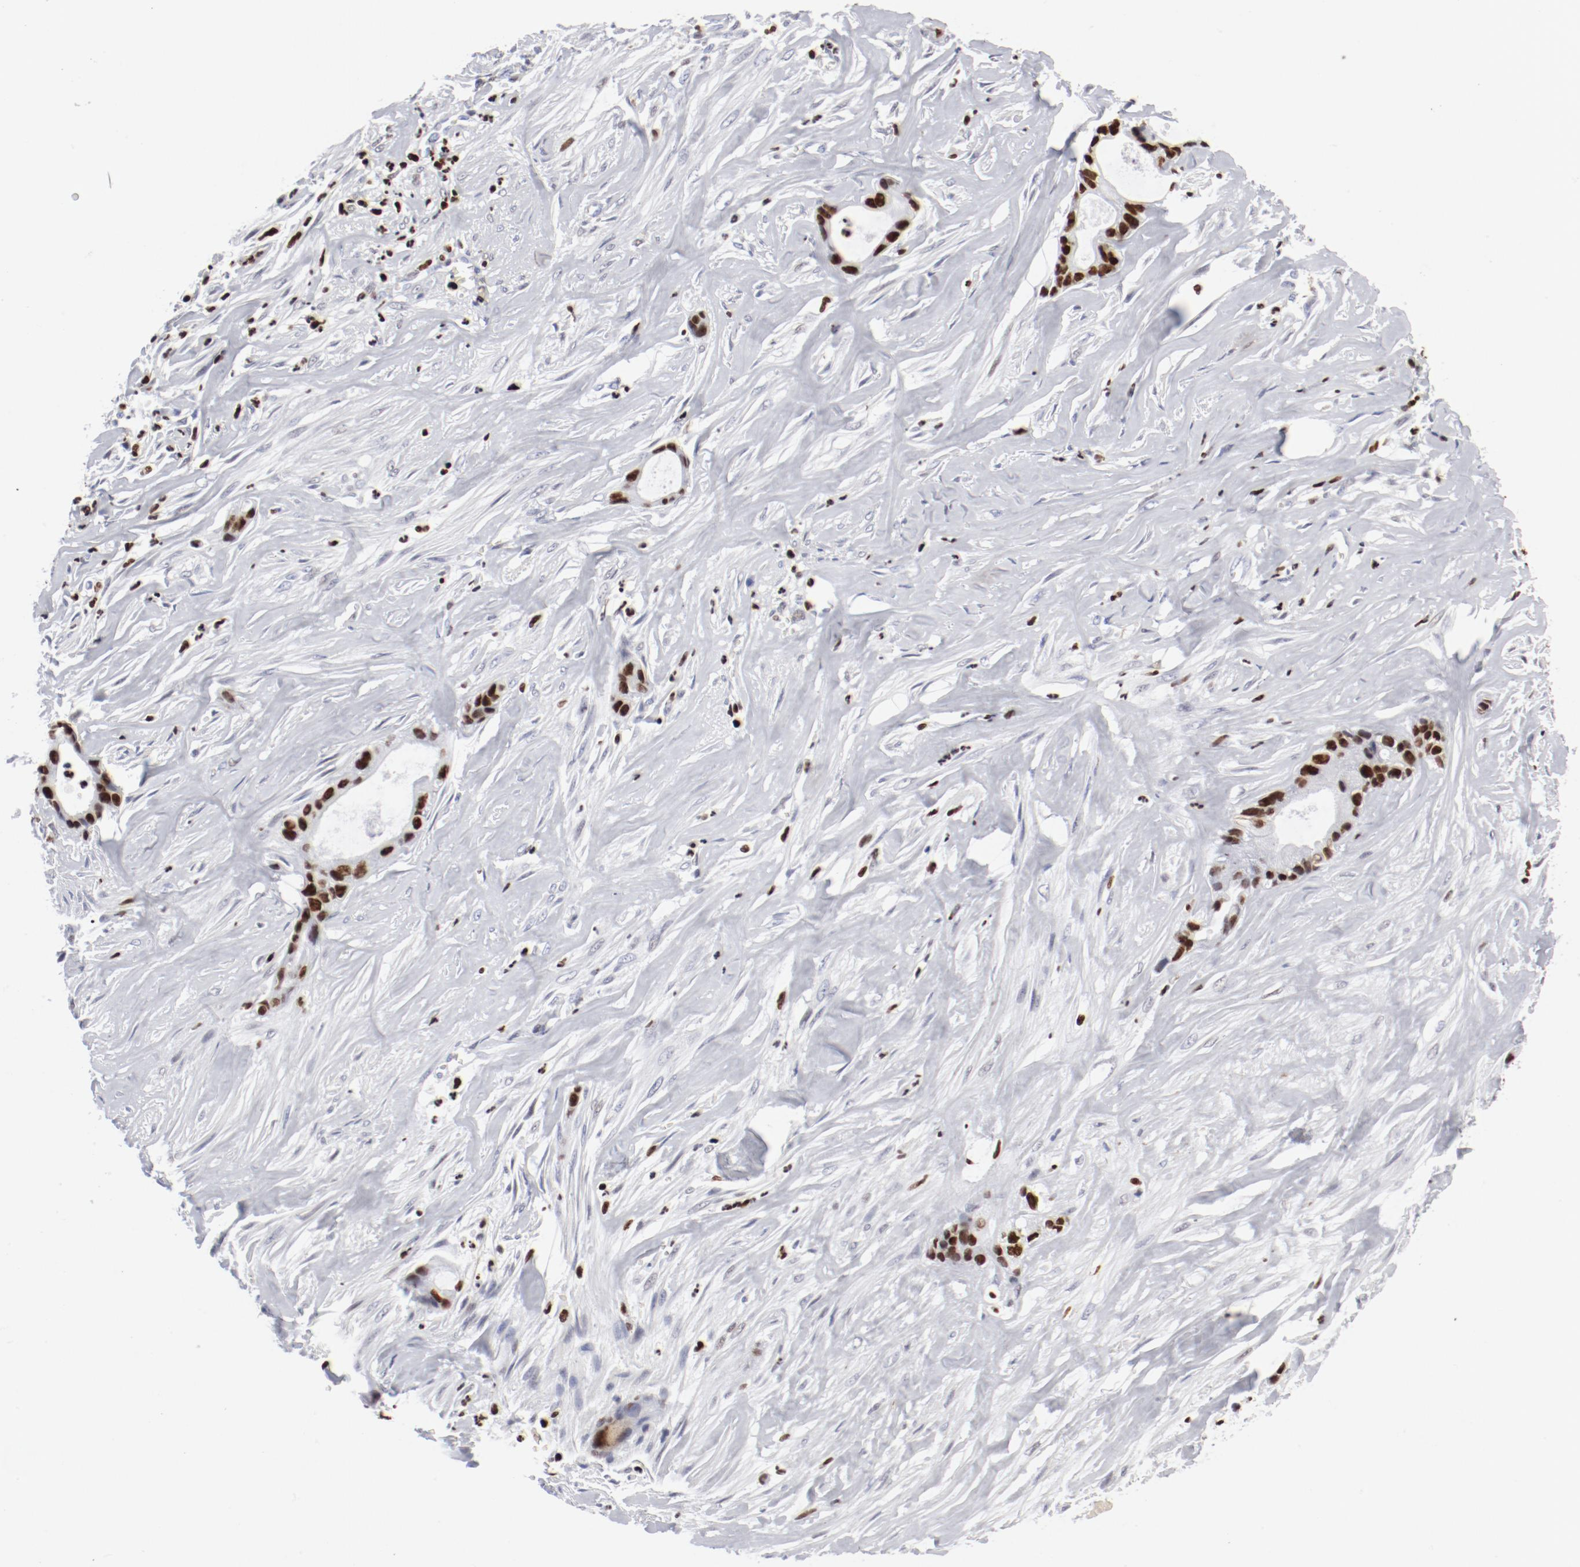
{"staining": {"intensity": "strong", "quantity": ">75%", "location": "nuclear"}, "tissue": "liver cancer", "cell_type": "Tumor cells", "image_type": "cancer", "snomed": [{"axis": "morphology", "description": "Cholangiocarcinoma"}, {"axis": "topography", "description": "Liver"}], "caption": "Immunohistochemical staining of liver cancer shows strong nuclear protein positivity in approximately >75% of tumor cells.", "gene": "SMARCC2", "patient": {"sex": "female", "age": 55}}